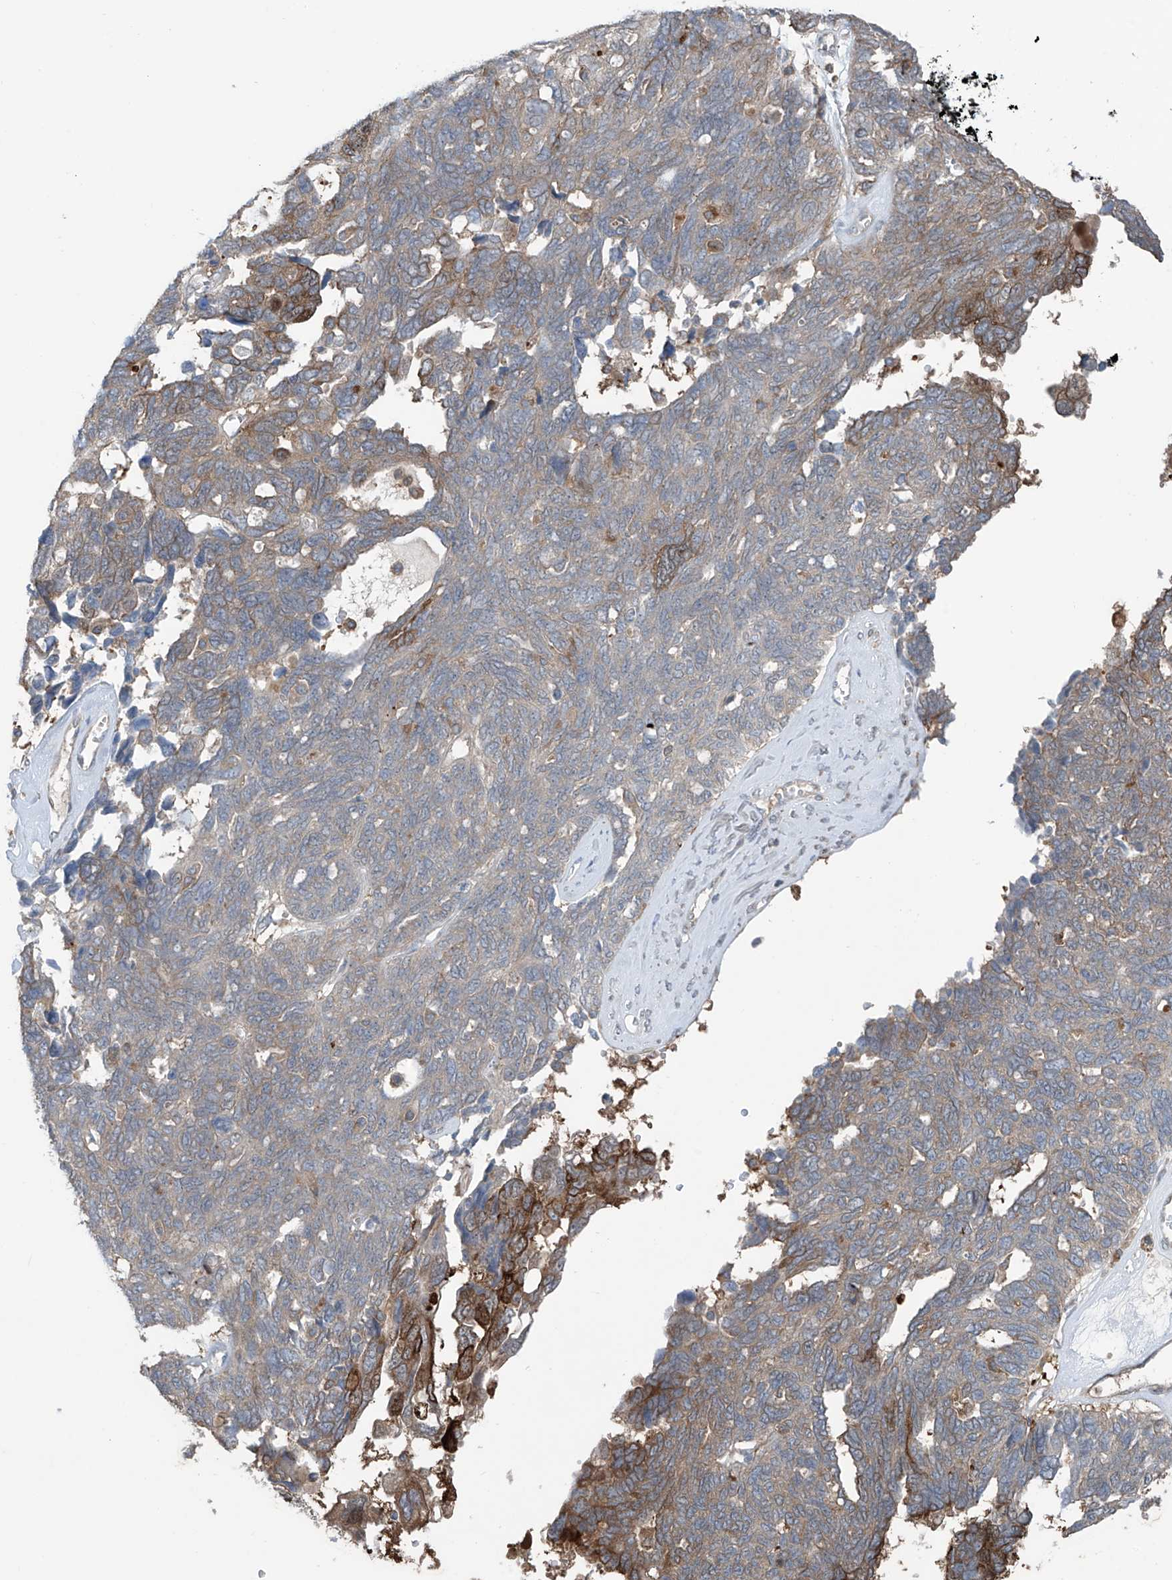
{"staining": {"intensity": "moderate", "quantity": "25%-75%", "location": "cytoplasmic/membranous"}, "tissue": "ovarian cancer", "cell_type": "Tumor cells", "image_type": "cancer", "snomed": [{"axis": "morphology", "description": "Cystadenocarcinoma, serous, NOS"}, {"axis": "topography", "description": "Ovary"}], "caption": "Tumor cells reveal moderate cytoplasmic/membranous expression in approximately 25%-75% of cells in ovarian serous cystadenocarcinoma.", "gene": "SAMD3", "patient": {"sex": "female", "age": 79}}